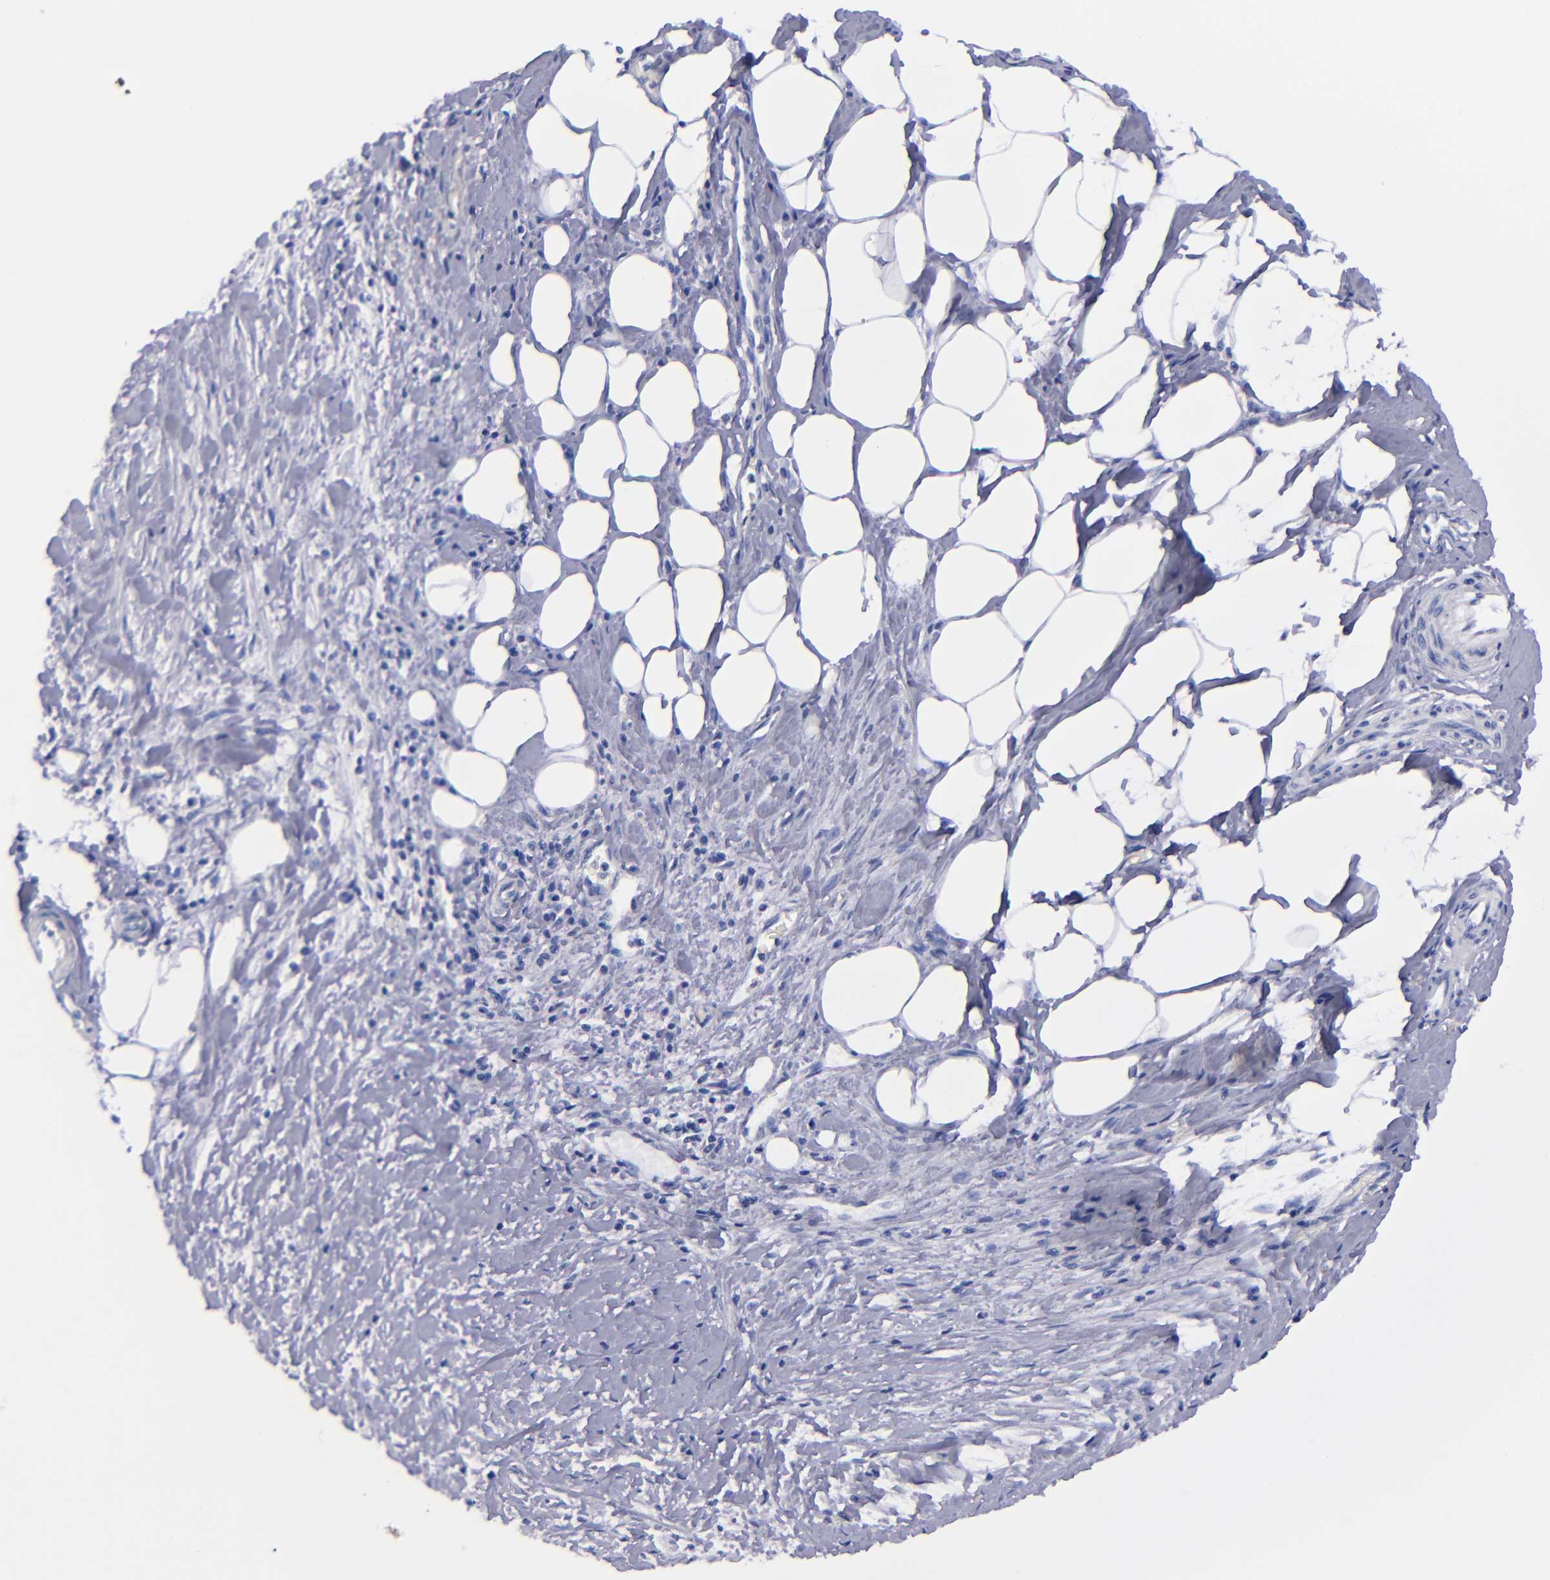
{"staining": {"intensity": "negative", "quantity": "none", "location": "none"}, "tissue": "pancreatic cancer", "cell_type": "Tumor cells", "image_type": "cancer", "snomed": [{"axis": "morphology", "description": "Adenocarcinoma, NOS"}, {"axis": "topography", "description": "Pancreas"}], "caption": "The micrograph displays no significant staining in tumor cells of pancreatic cancer. (Stains: DAB immunohistochemistry with hematoxylin counter stain, Microscopy: brightfield microscopy at high magnification).", "gene": "MCM7", "patient": {"sex": "male", "age": 59}}